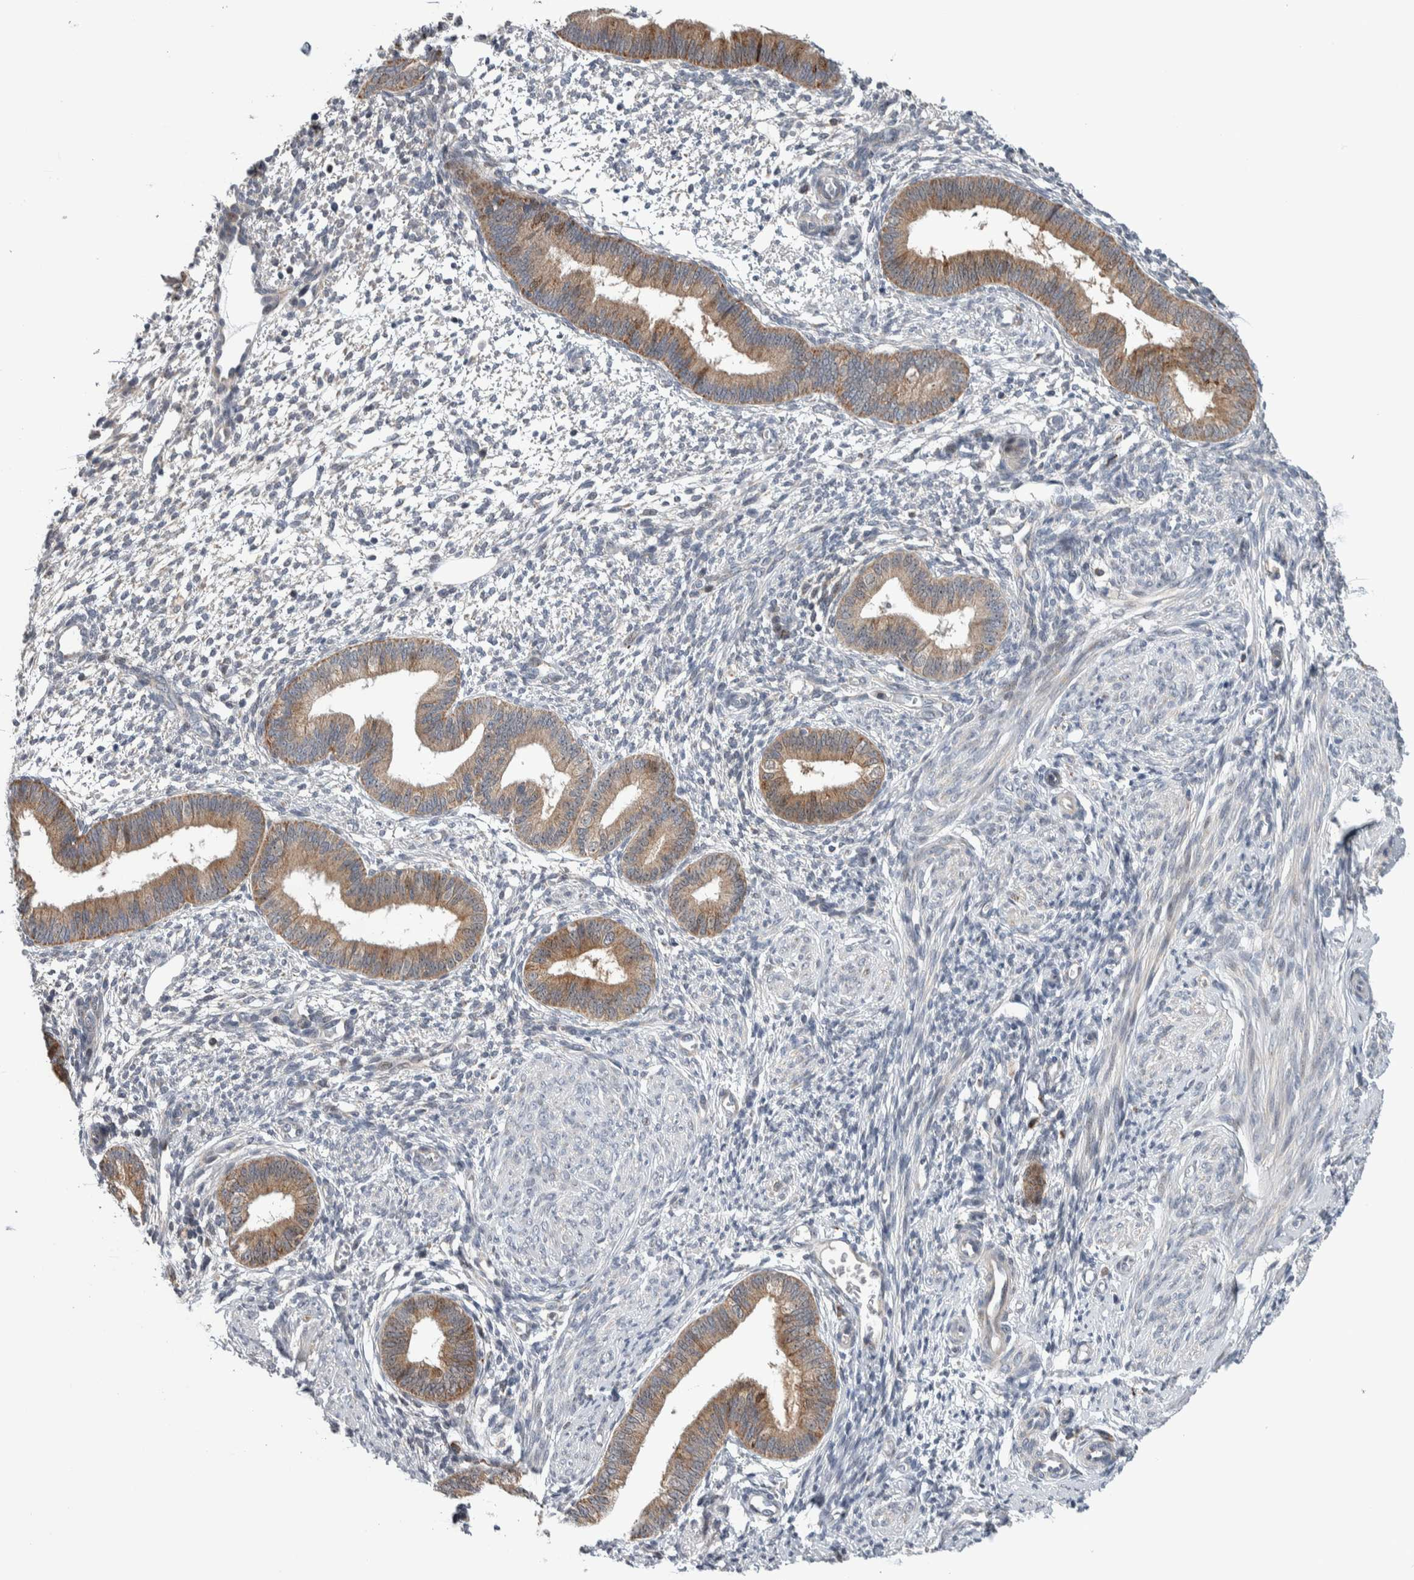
{"staining": {"intensity": "negative", "quantity": "none", "location": "none"}, "tissue": "endometrium", "cell_type": "Cells in endometrial stroma", "image_type": "normal", "snomed": [{"axis": "morphology", "description": "Normal tissue, NOS"}, {"axis": "topography", "description": "Endometrium"}], "caption": "The photomicrograph exhibits no staining of cells in endometrial stroma in benign endometrium. (IHC, brightfield microscopy, high magnification).", "gene": "PRRG4", "patient": {"sex": "female", "age": 46}}